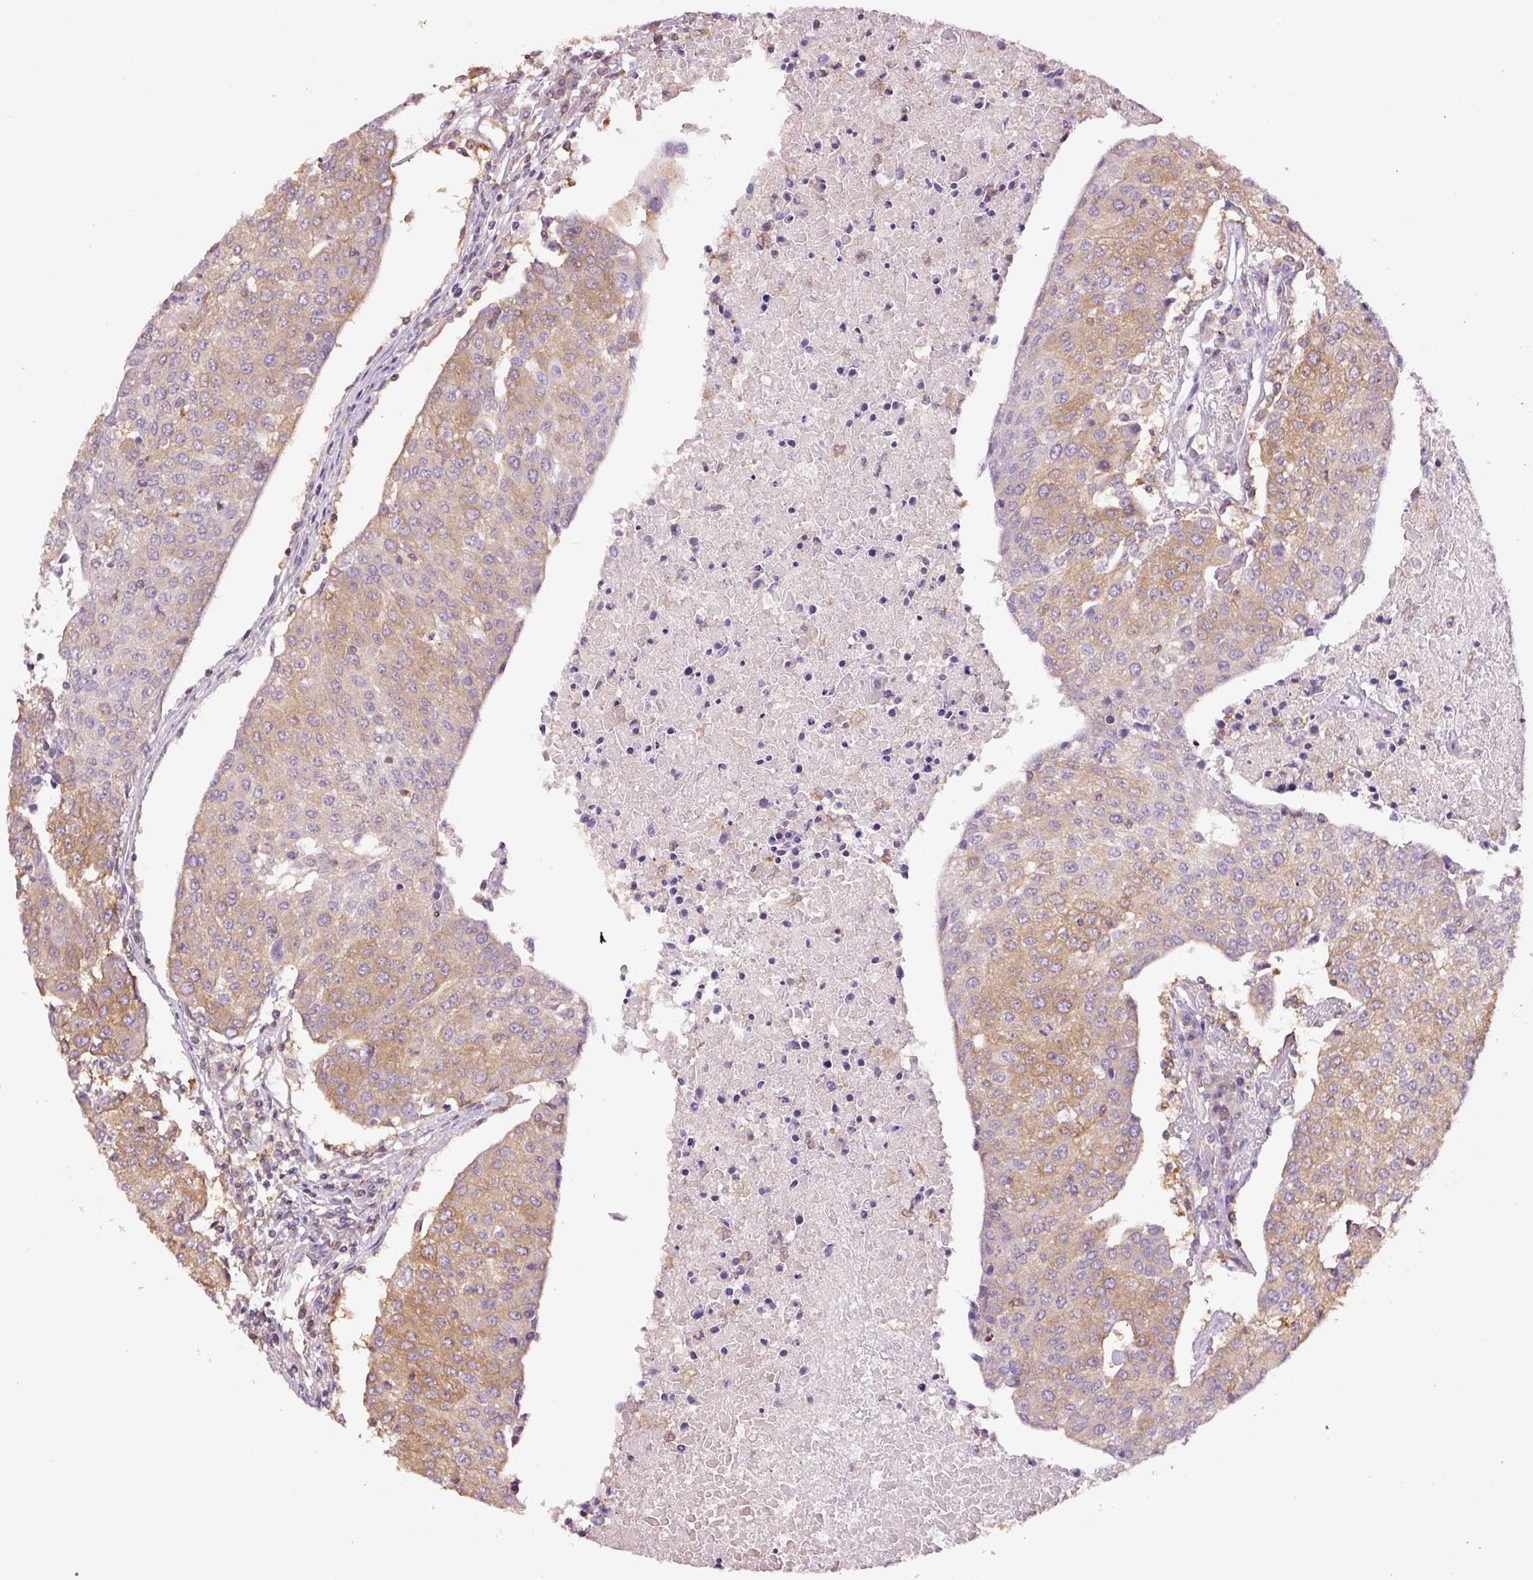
{"staining": {"intensity": "weak", "quantity": "25%-75%", "location": "cytoplasmic/membranous"}, "tissue": "urothelial cancer", "cell_type": "Tumor cells", "image_type": "cancer", "snomed": [{"axis": "morphology", "description": "Urothelial carcinoma, High grade"}, {"axis": "topography", "description": "Urinary bladder"}], "caption": "Human urothelial carcinoma (high-grade) stained for a protein (brown) demonstrates weak cytoplasmic/membranous positive positivity in about 25%-75% of tumor cells.", "gene": "METAP1", "patient": {"sex": "female", "age": 85}}